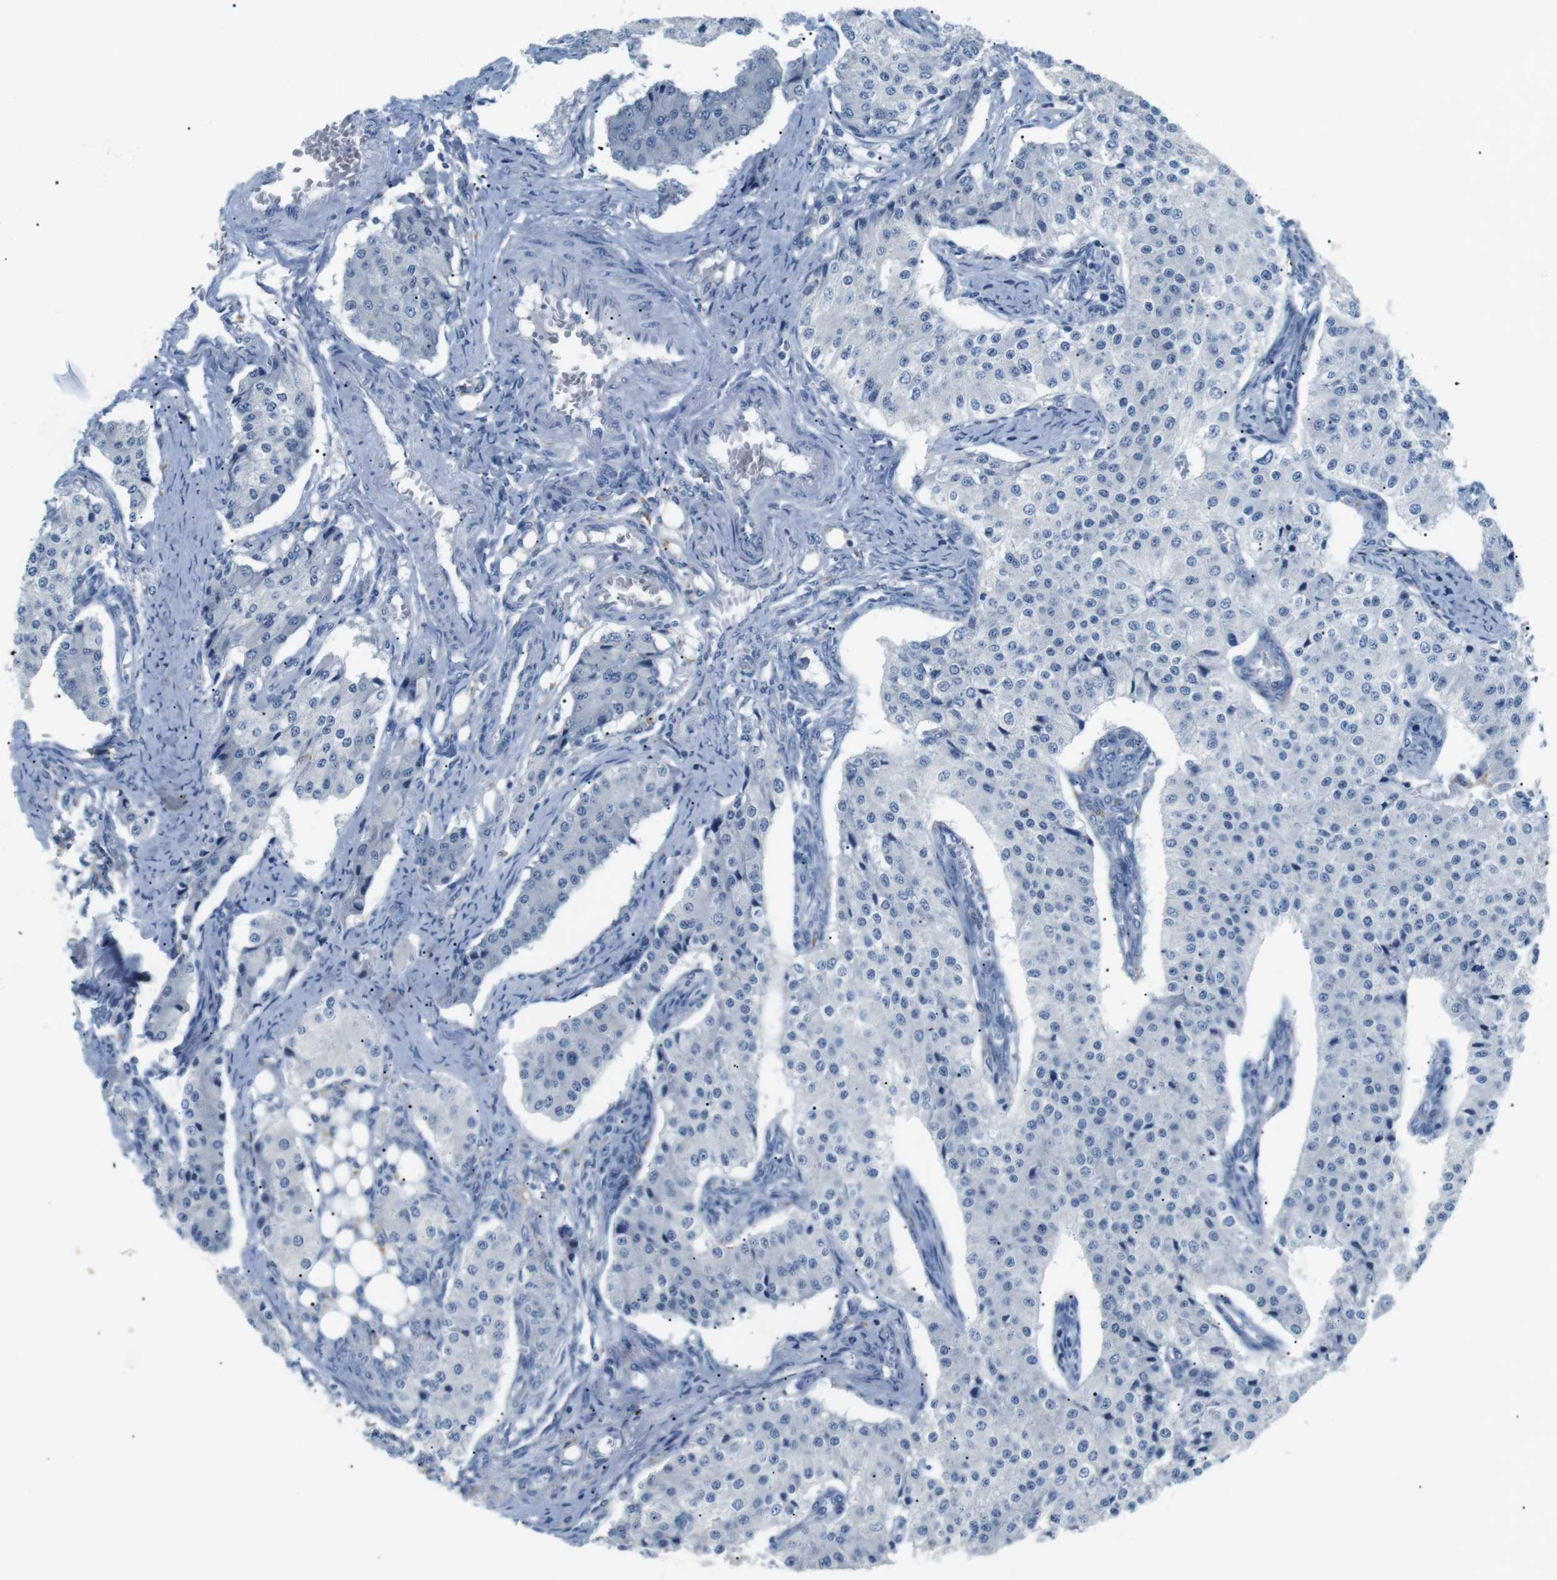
{"staining": {"intensity": "negative", "quantity": "none", "location": "none"}, "tissue": "carcinoid", "cell_type": "Tumor cells", "image_type": "cancer", "snomed": [{"axis": "morphology", "description": "Carcinoid, malignant, NOS"}, {"axis": "topography", "description": "Colon"}], "caption": "Tumor cells show no significant expression in malignant carcinoid.", "gene": "FCGRT", "patient": {"sex": "female", "age": 52}}